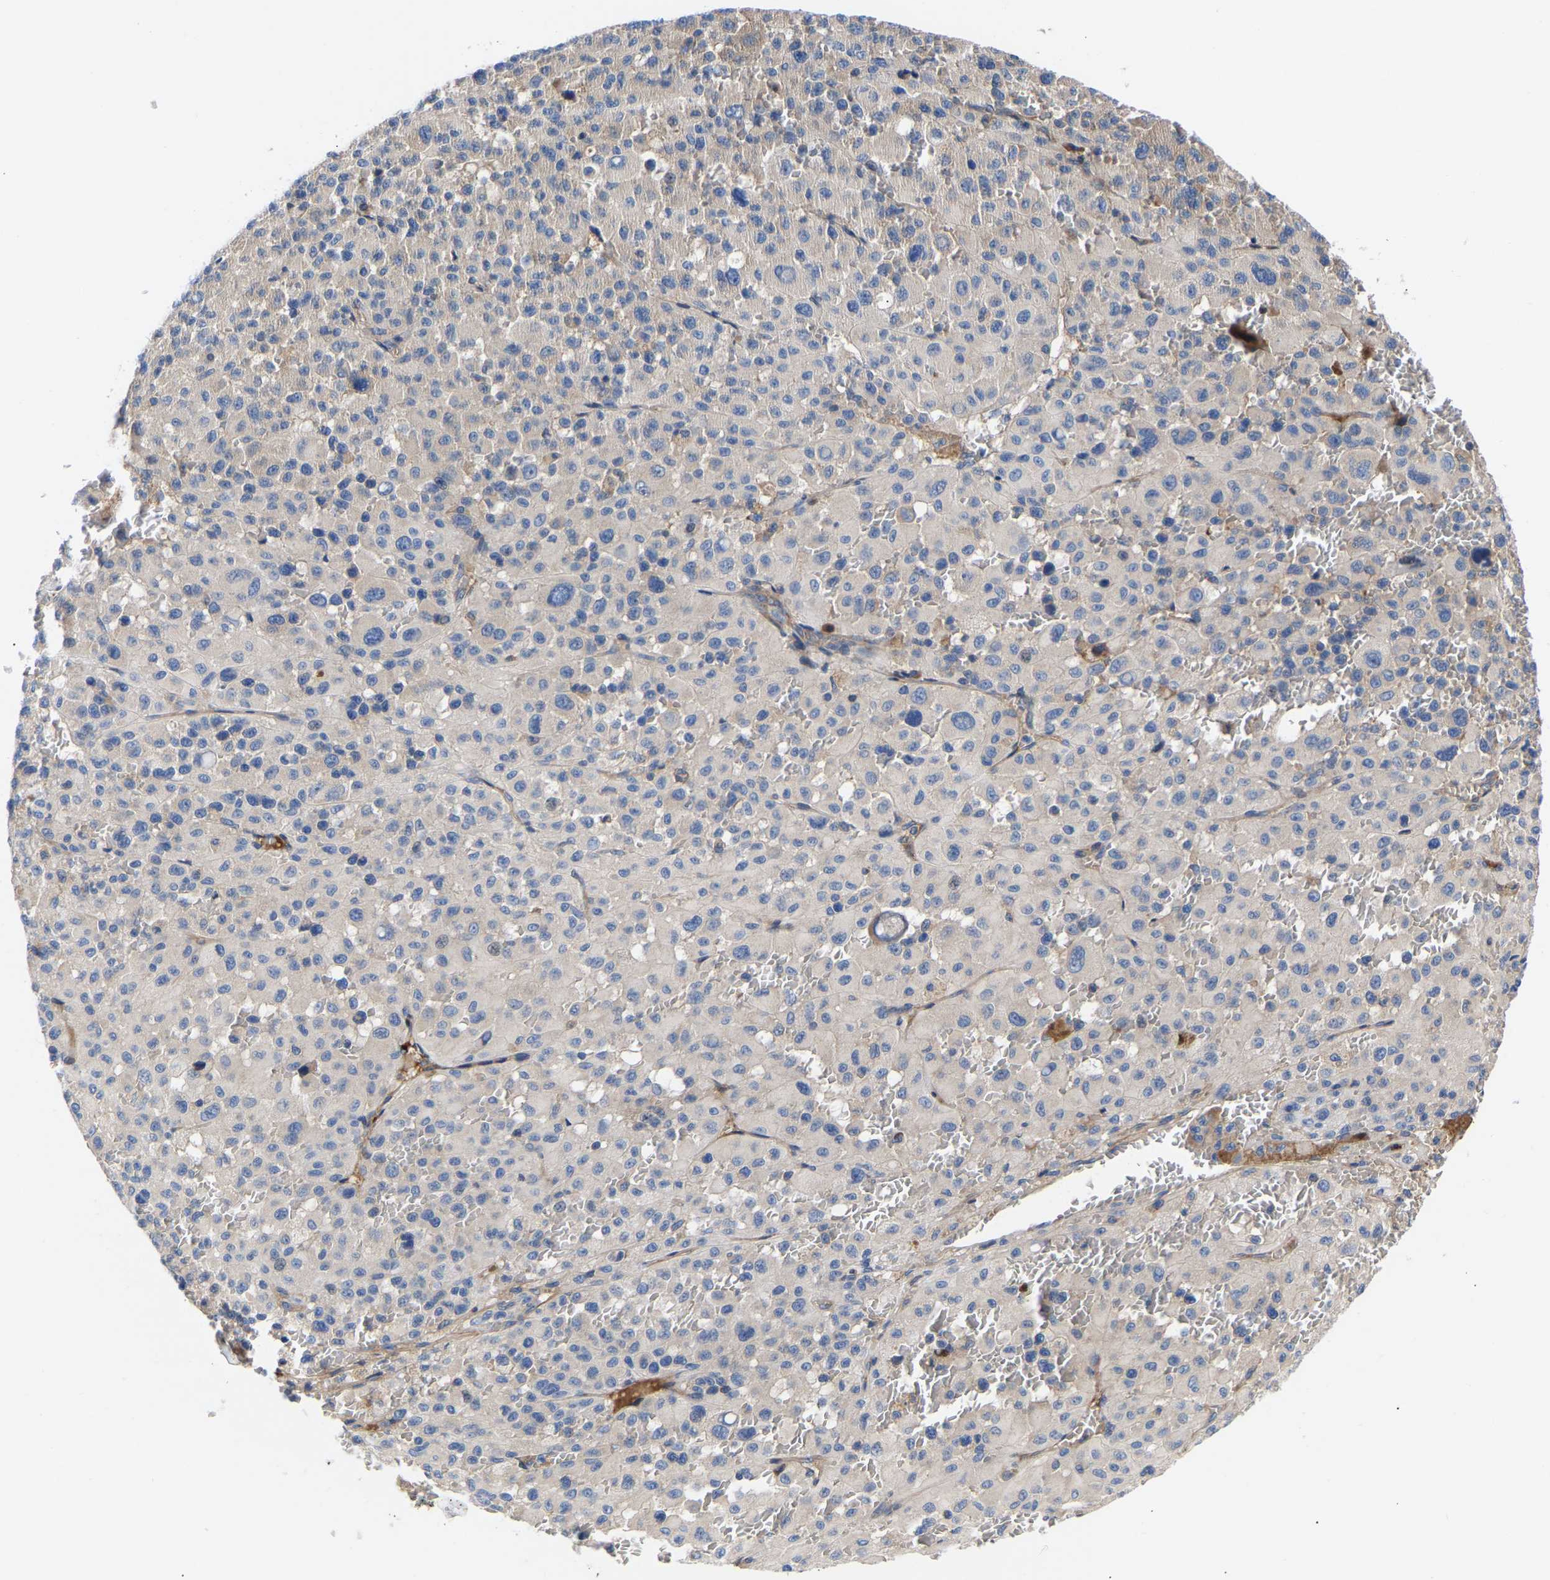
{"staining": {"intensity": "negative", "quantity": "none", "location": "none"}, "tissue": "melanoma", "cell_type": "Tumor cells", "image_type": "cancer", "snomed": [{"axis": "morphology", "description": "Malignant melanoma, Metastatic site"}, {"axis": "topography", "description": "Skin"}], "caption": "Immunohistochemistry photomicrograph of neoplastic tissue: human malignant melanoma (metastatic site) stained with DAB (3,3'-diaminobenzidine) shows no significant protein positivity in tumor cells.", "gene": "AIMP2", "patient": {"sex": "female", "age": 74}}